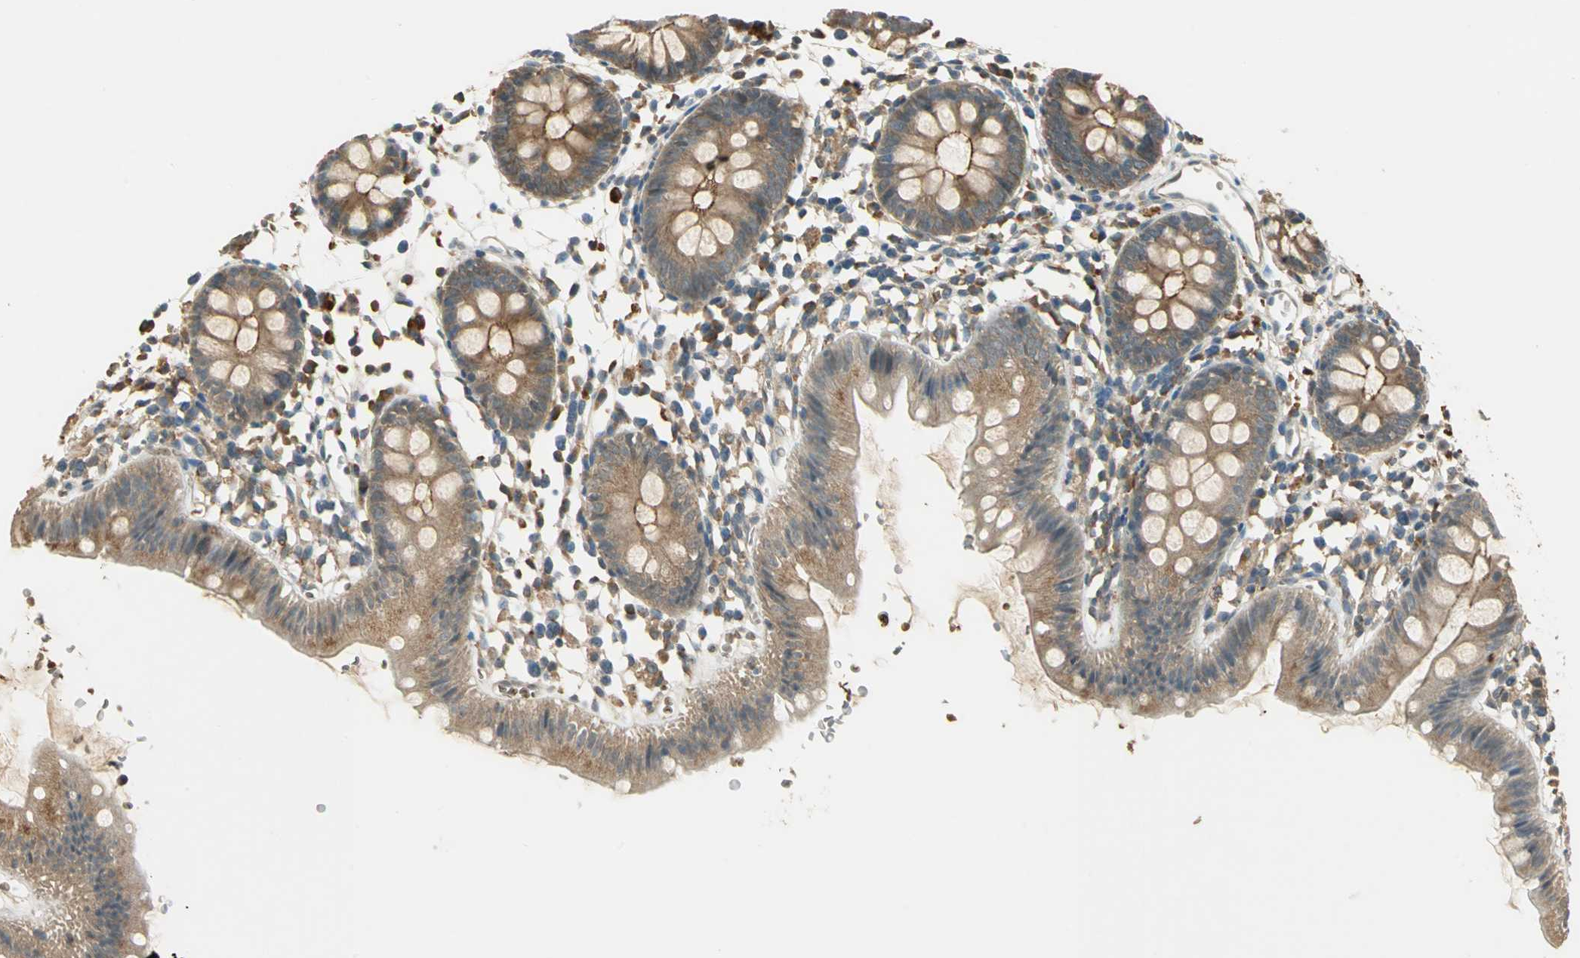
{"staining": {"intensity": "moderate", "quantity": ">75%", "location": "cytoplasmic/membranous"}, "tissue": "colon", "cell_type": "Glandular cells", "image_type": "normal", "snomed": [{"axis": "morphology", "description": "Normal tissue, NOS"}, {"axis": "topography", "description": "Colon"}], "caption": "Normal colon was stained to show a protein in brown. There is medium levels of moderate cytoplasmic/membranous expression in approximately >75% of glandular cells.", "gene": "KEAP1", "patient": {"sex": "male", "age": 14}}